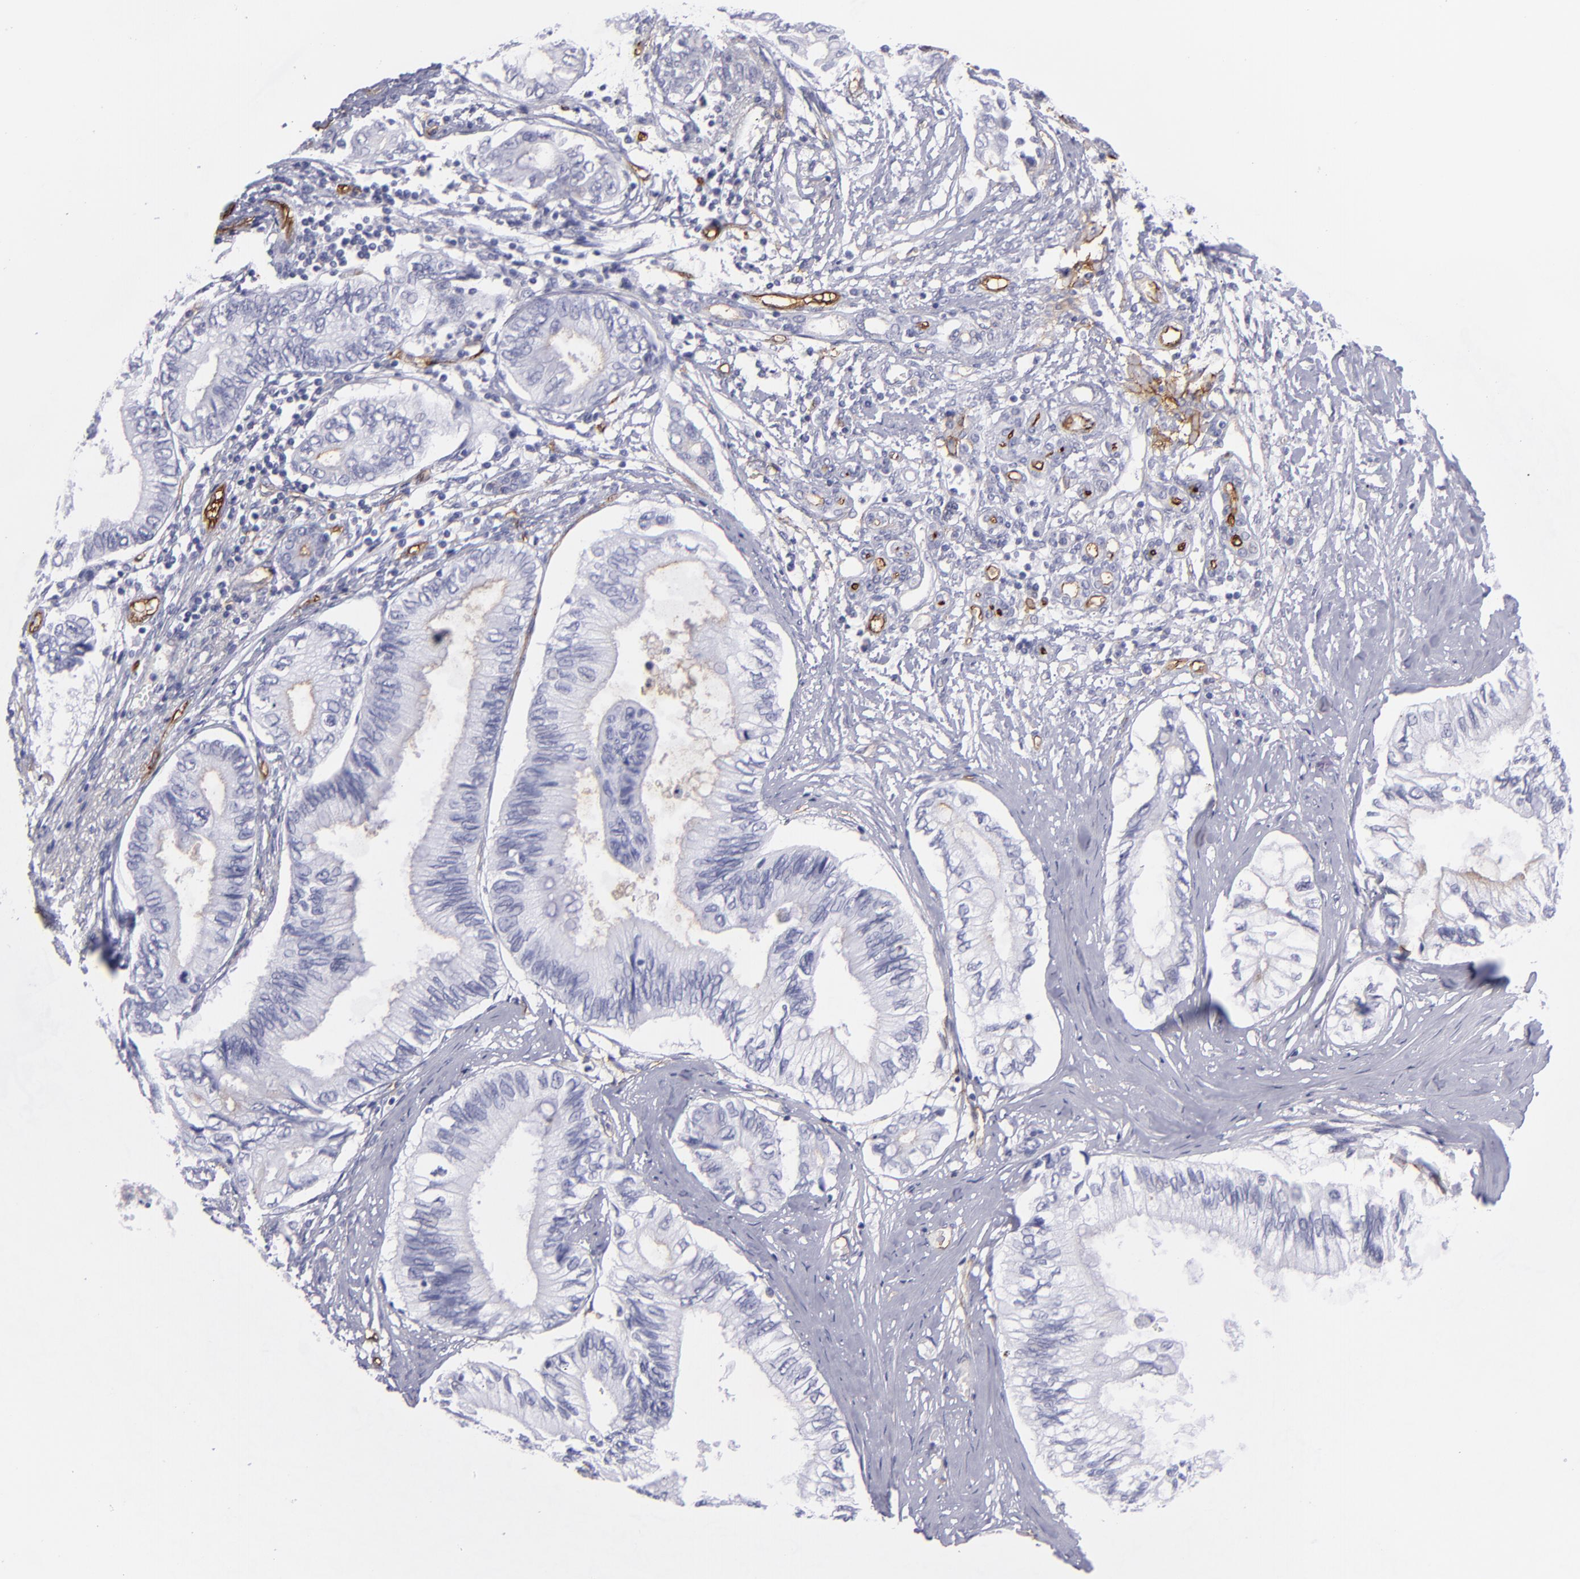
{"staining": {"intensity": "negative", "quantity": "none", "location": "none"}, "tissue": "pancreatic cancer", "cell_type": "Tumor cells", "image_type": "cancer", "snomed": [{"axis": "morphology", "description": "Adenocarcinoma, NOS"}, {"axis": "topography", "description": "Pancreas"}], "caption": "IHC photomicrograph of pancreatic cancer stained for a protein (brown), which demonstrates no expression in tumor cells. The staining was performed using DAB to visualize the protein expression in brown, while the nuclei were stained in blue with hematoxylin (Magnification: 20x).", "gene": "ACE", "patient": {"sex": "female", "age": 66}}